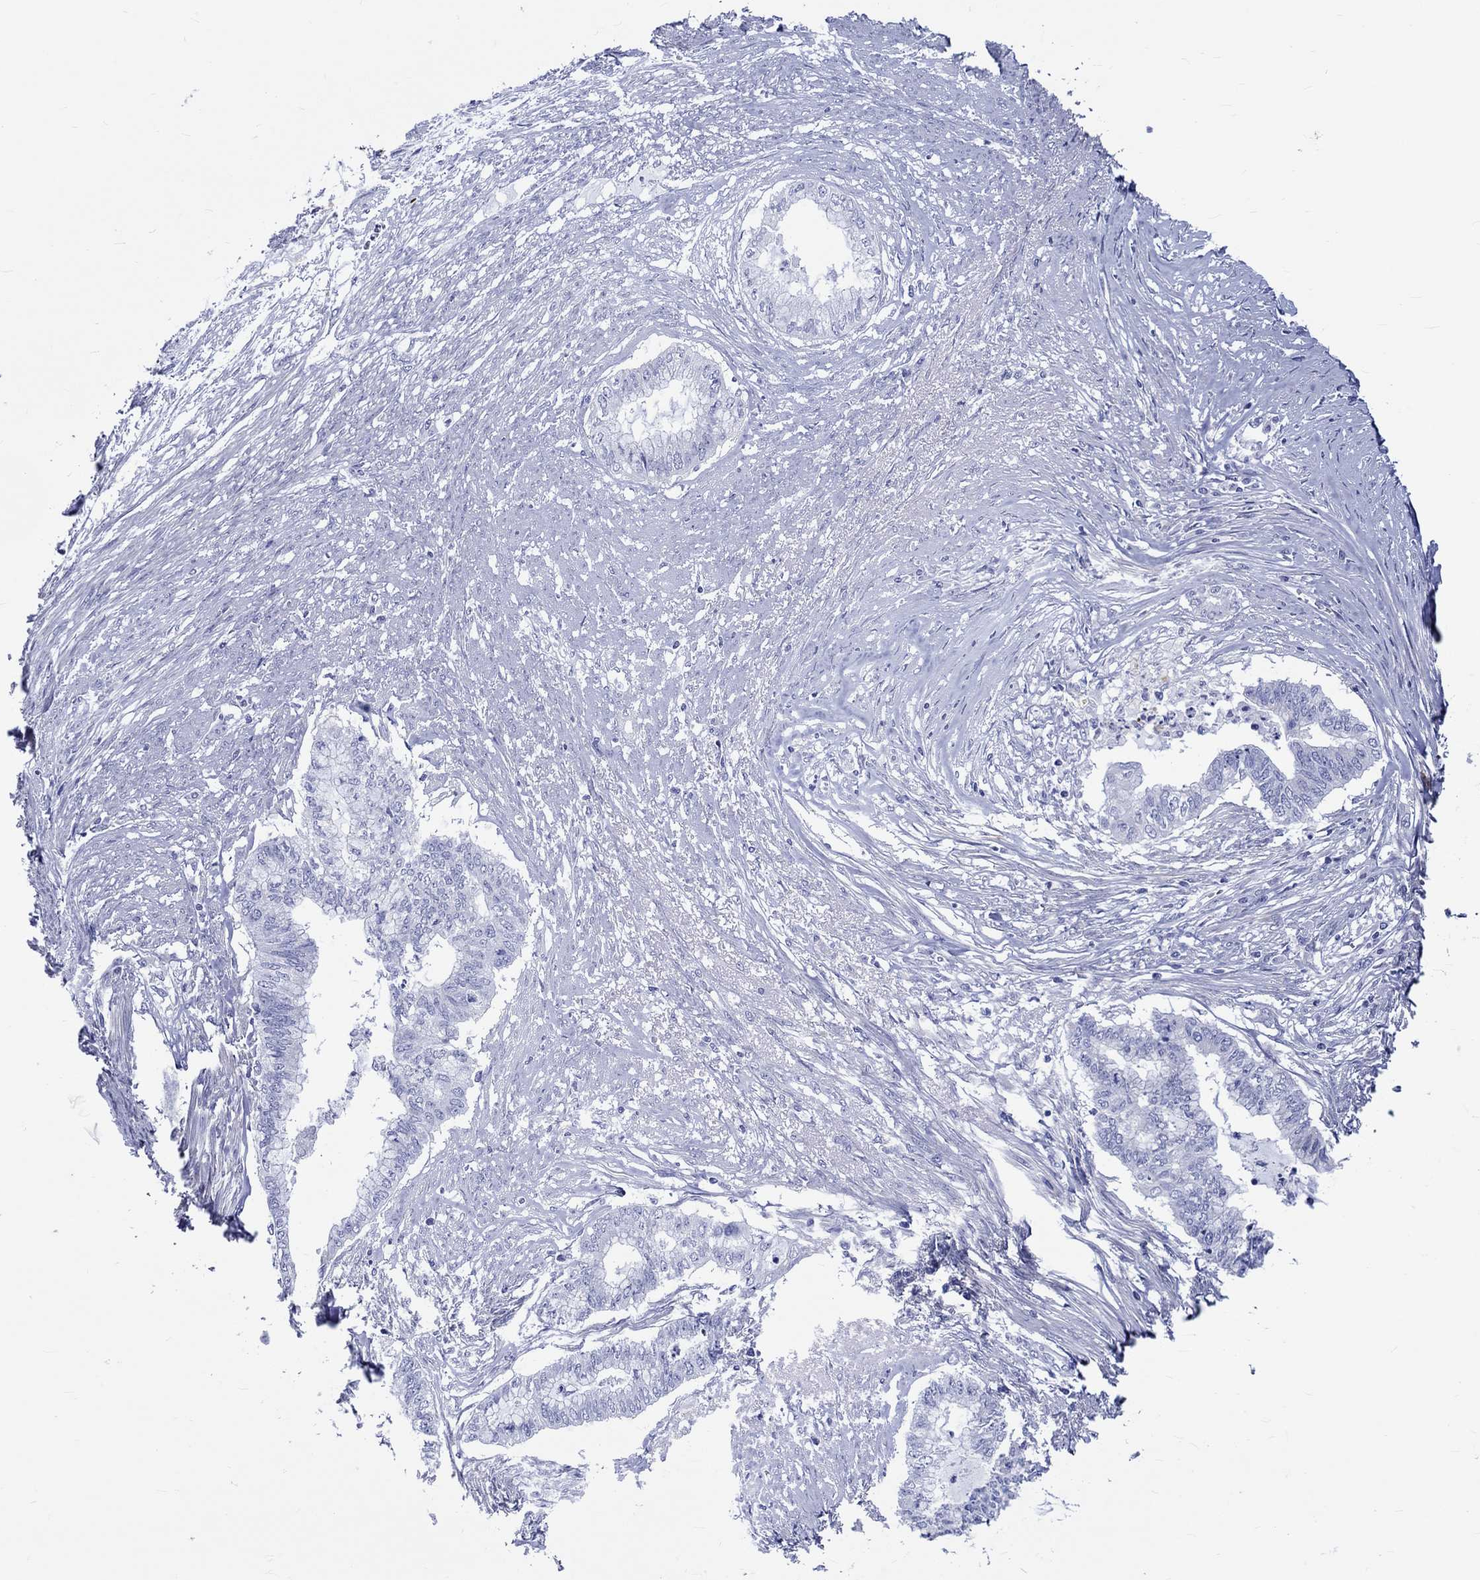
{"staining": {"intensity": "negative", "quantity": "none", "location": "none"}, "tissue": "endometrial cancer", "cell_type": "Tumor cells", "image_type": "cancer", "snomed": [{"axis": "morphology", "description": "Adenocarcinoma, NOS"}, {"axis": "topography", "description": "Endometrium"}], "caption": "Adenocarcinoma (endometrial) stained for a protein using immunohistochemistry reveals no positivity tumor cells.", "gene": "SH2D7", "patient": {"sex": "female", "age": 79}}